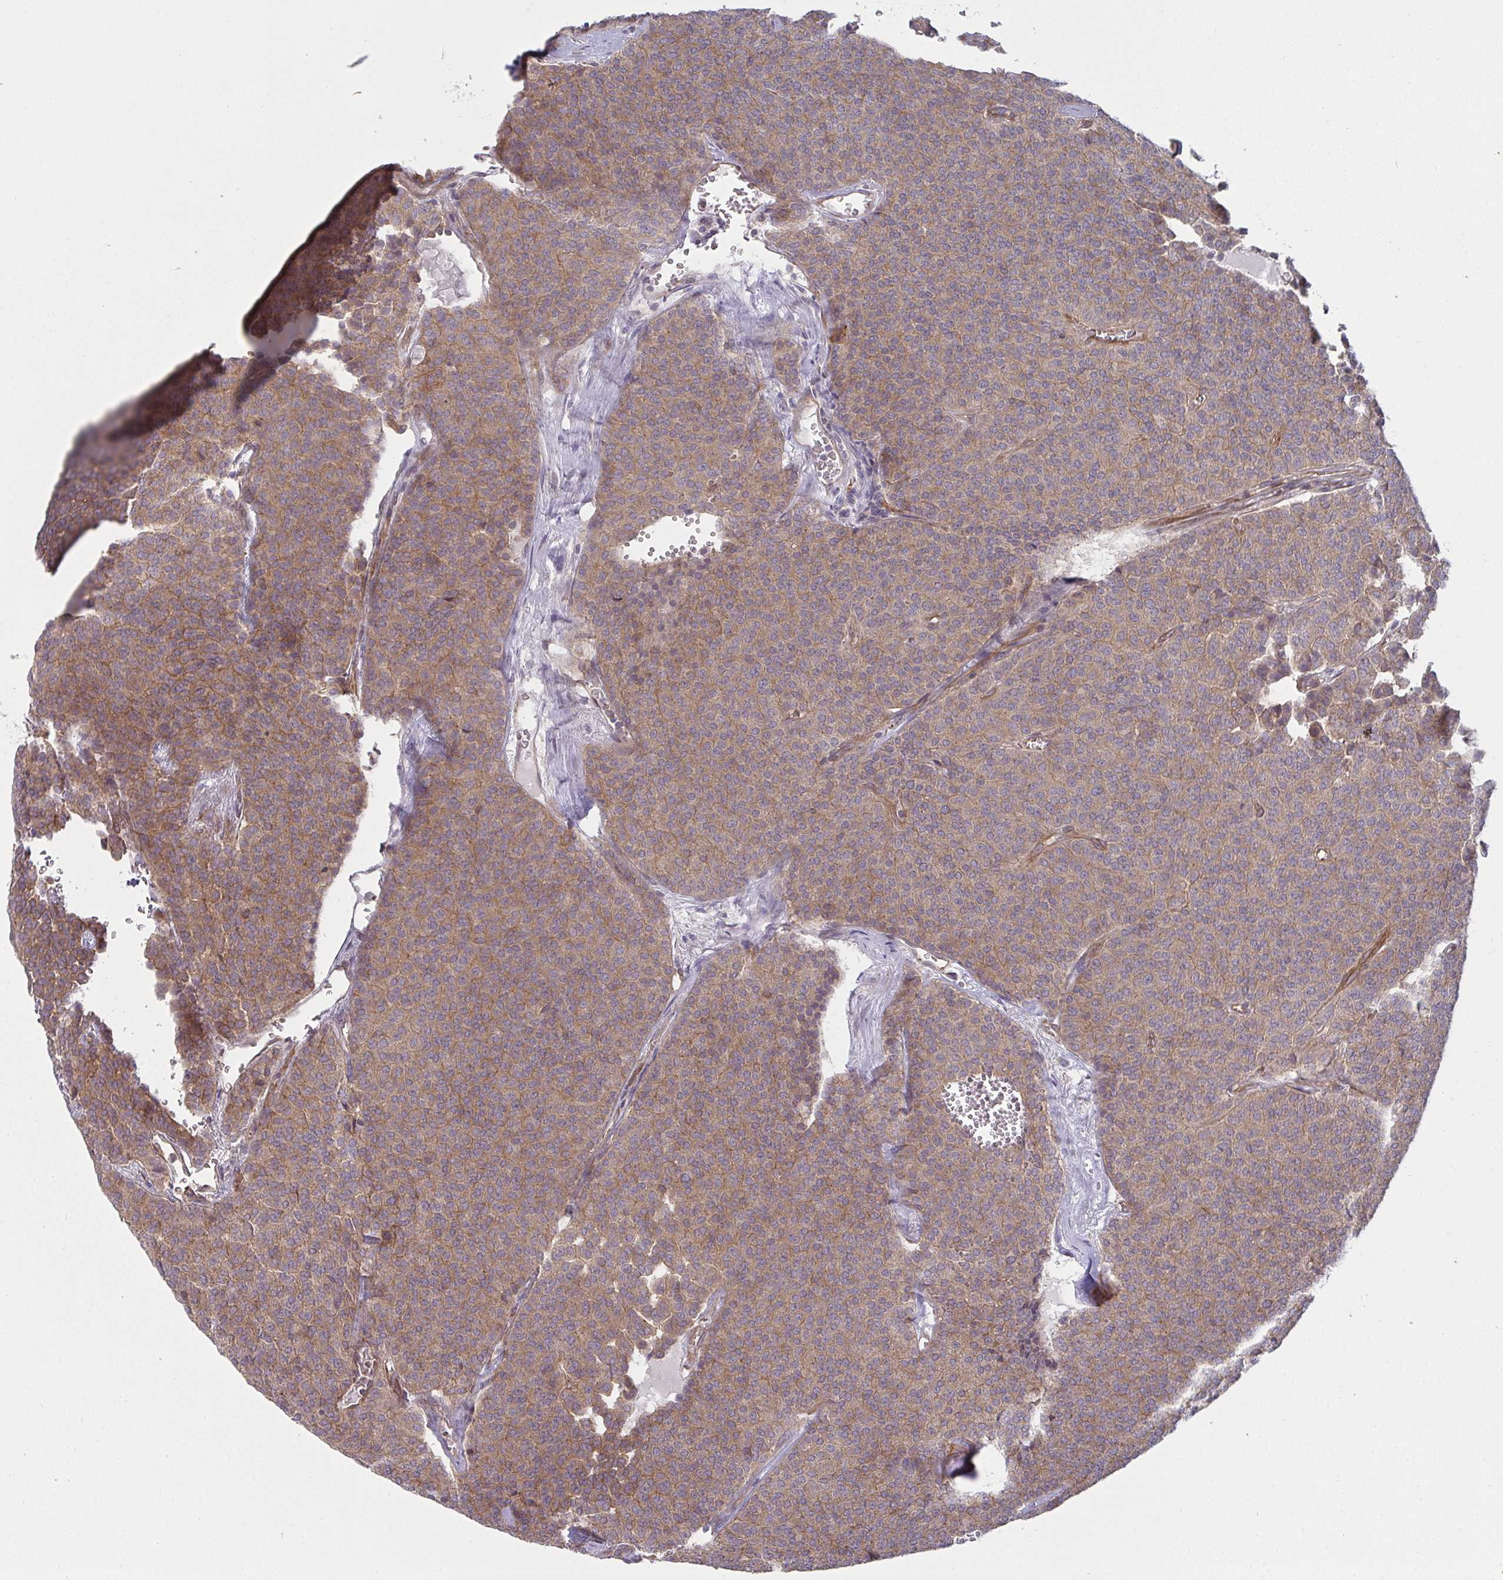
{"staining": {"intensity": "moderate", "quantity": "25%-75%", "location": "cytoplasmic/membranous"}, "tissue": "carcinoid", "cell_type": "Tumor cells", "image_type": "cancer", "snomed": [{"axis": "morphology", "description": "Carcinoid, malignant, NOS"}, {"axis": "topography", "description": "Lung"}], "caption": "About 25%-75% of tumor cells in human carcinoid display moderate cytoplasmic/membranous protein staining as visualized by brown immunohistochemical staining.", "gene": "CASP9", "patient": {"sex": "male", "age": 61}}